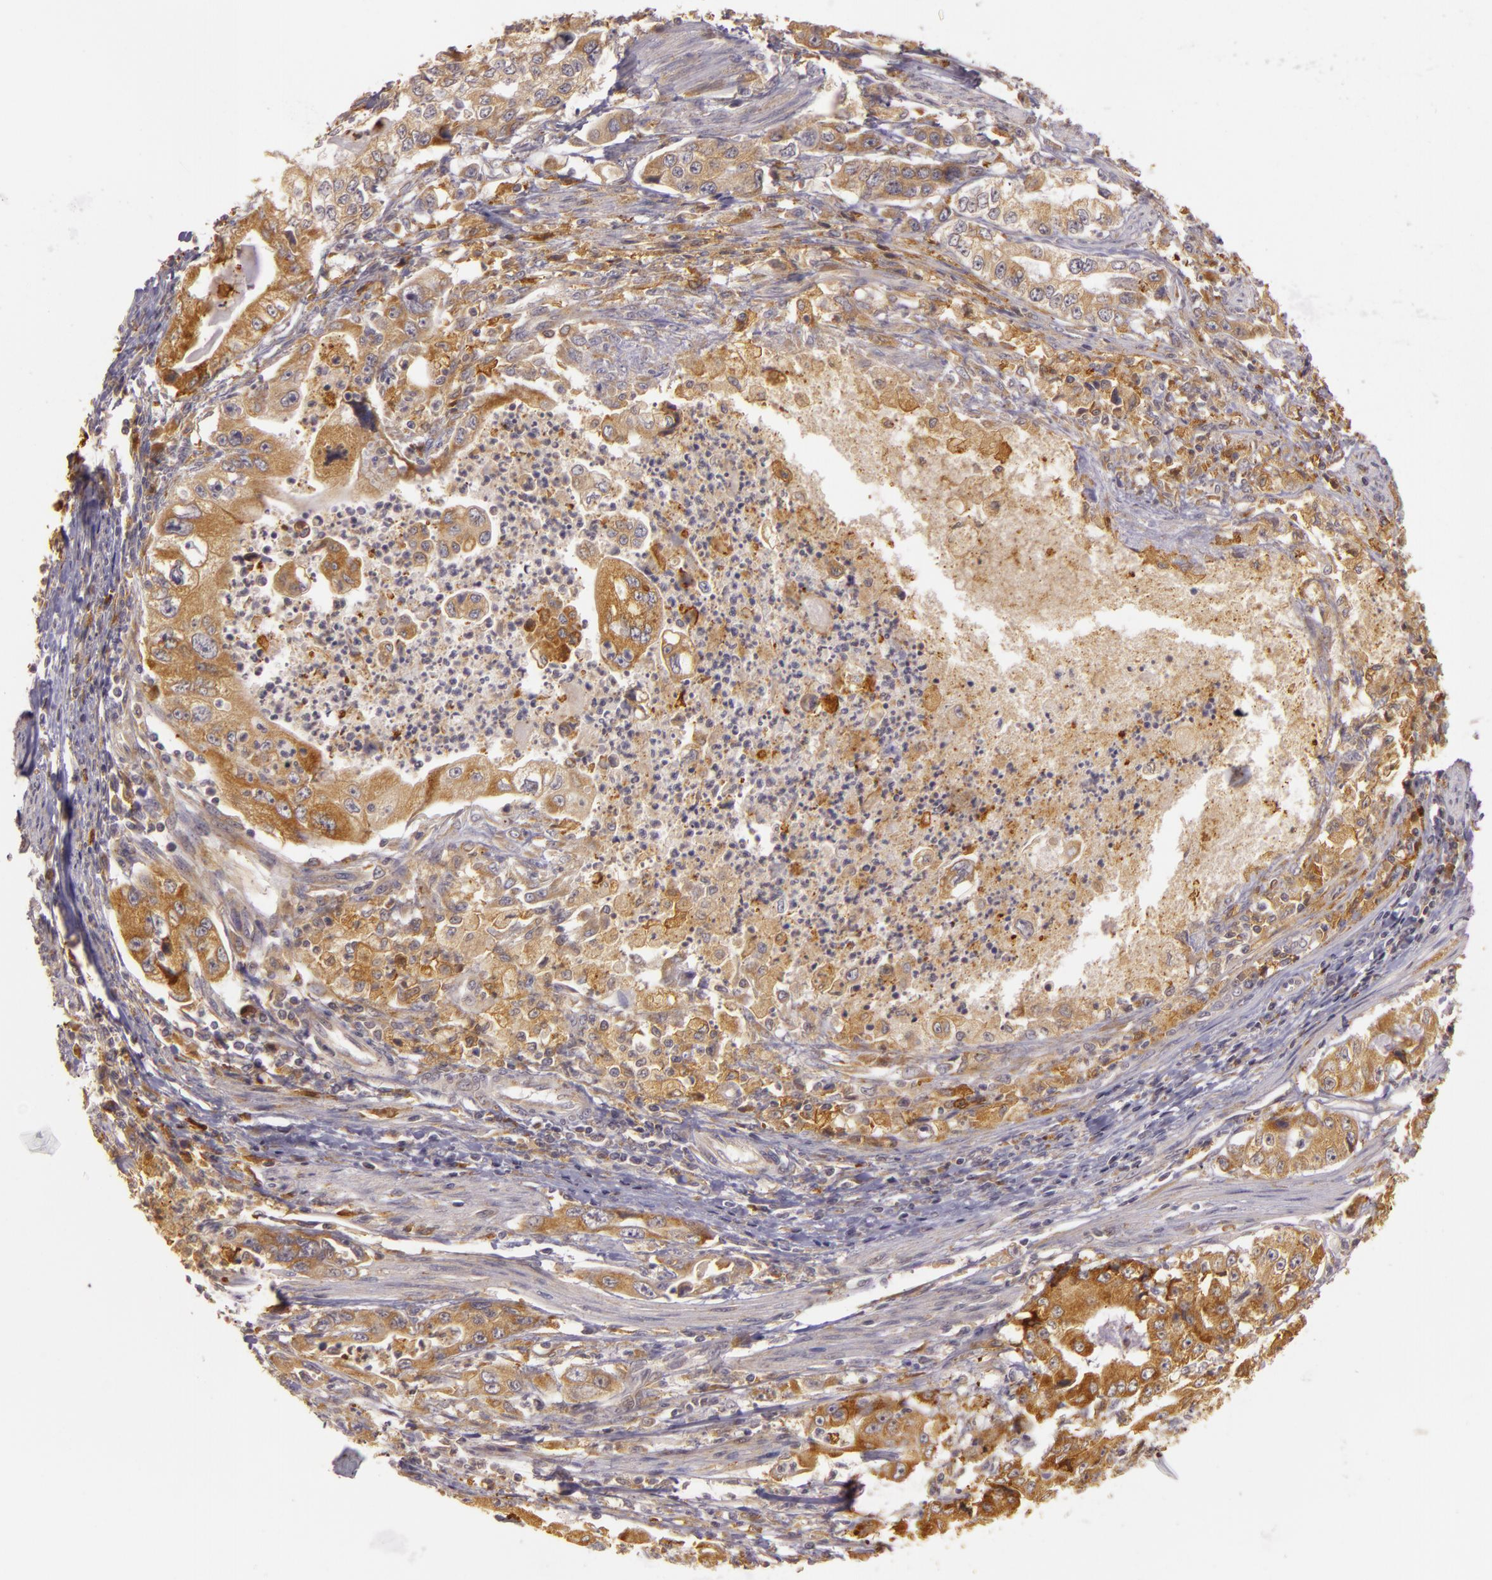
{"staining": {"intensity": "moderate", "quantity": "25%-75%", "location": "cytoplasmic/membranous"}, "tissue": "stomach cancer", "cell_type": "Tumor cells", "image_type": "cancer", "snomed": [{"axis": "morphology", "description": "Adenocarcinoma, NOS"}, {"axis": "topography", "description": "Pancreas"}, {"axis": "topography", "description": "Stomach, upper"}], "caption": "Adenocarcinoma (stomach) was stained to show a protein in brown. There is medium levels of moderate cytoplasmic/membranous expression in approximately 25%-75% of tumor cells.", "gene": "PPP1R3F", "patient": {"sex": "male", "age": 77}}